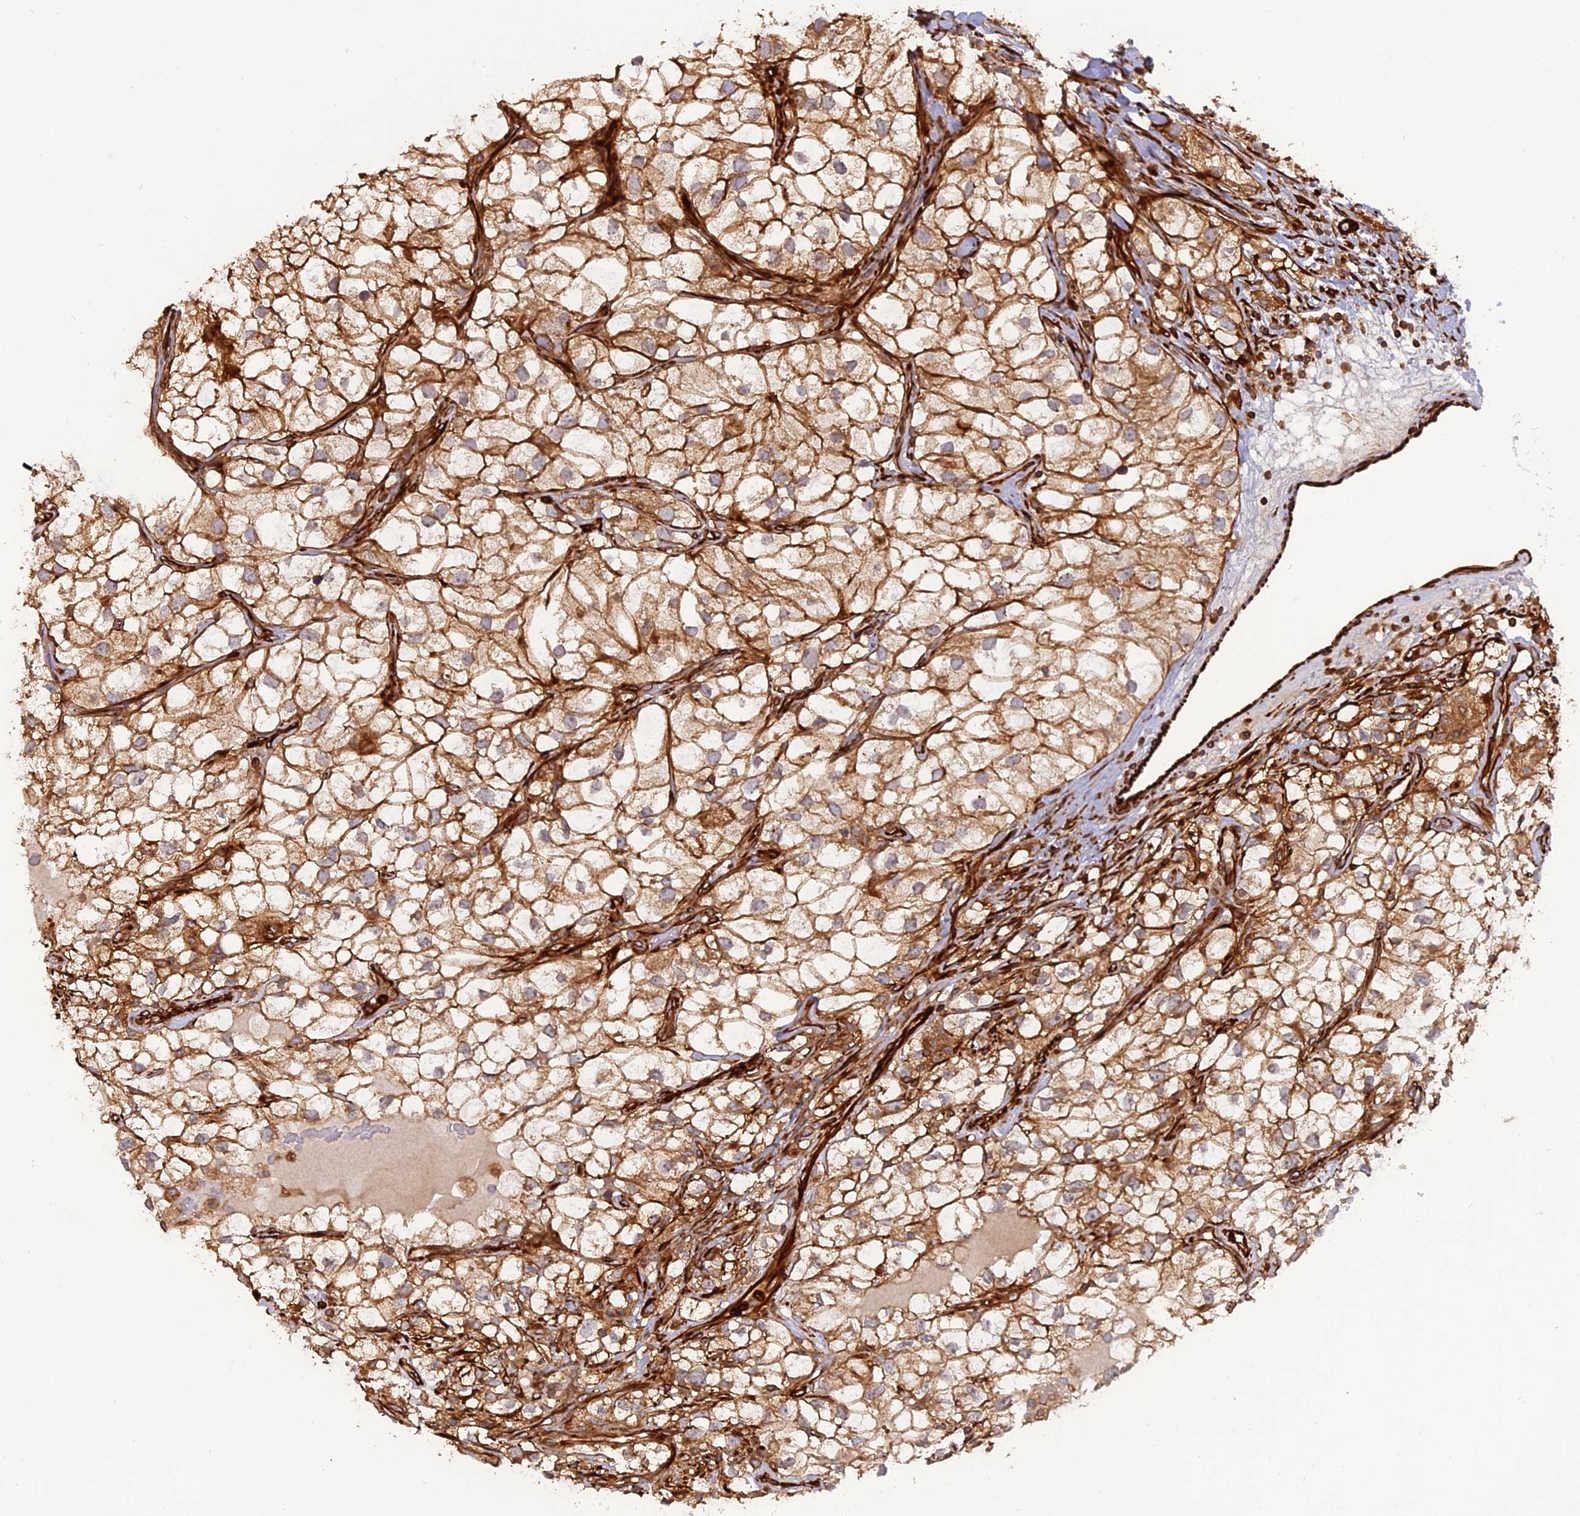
{"staining": {"intensity": "moderate", "quantity": ">75%", "location": "cytoplasmic/membranous"}, "tissue": "renal cancer", "cell_type": "Tumor cells", "image_type": "cancer", "snomed": [{"axis": "morphology", "description": "Adenocarcinoma, NOS"}, {"axis": "topography", "description": "Kidney"}], "caption": "IHC staining of renal cancer, which shows medium levels of moderate cytoplasmic/membranous expression in about >75% of tumor cells indicating moderate cytoplasmic/membranous protein expression. The staining was performed using DAB (brown) for protein detection and nuclei were counterstained in hematoxylin (blue).", "gene": "PHLDB3", "patient": {"sex": "male", "age": 59}}